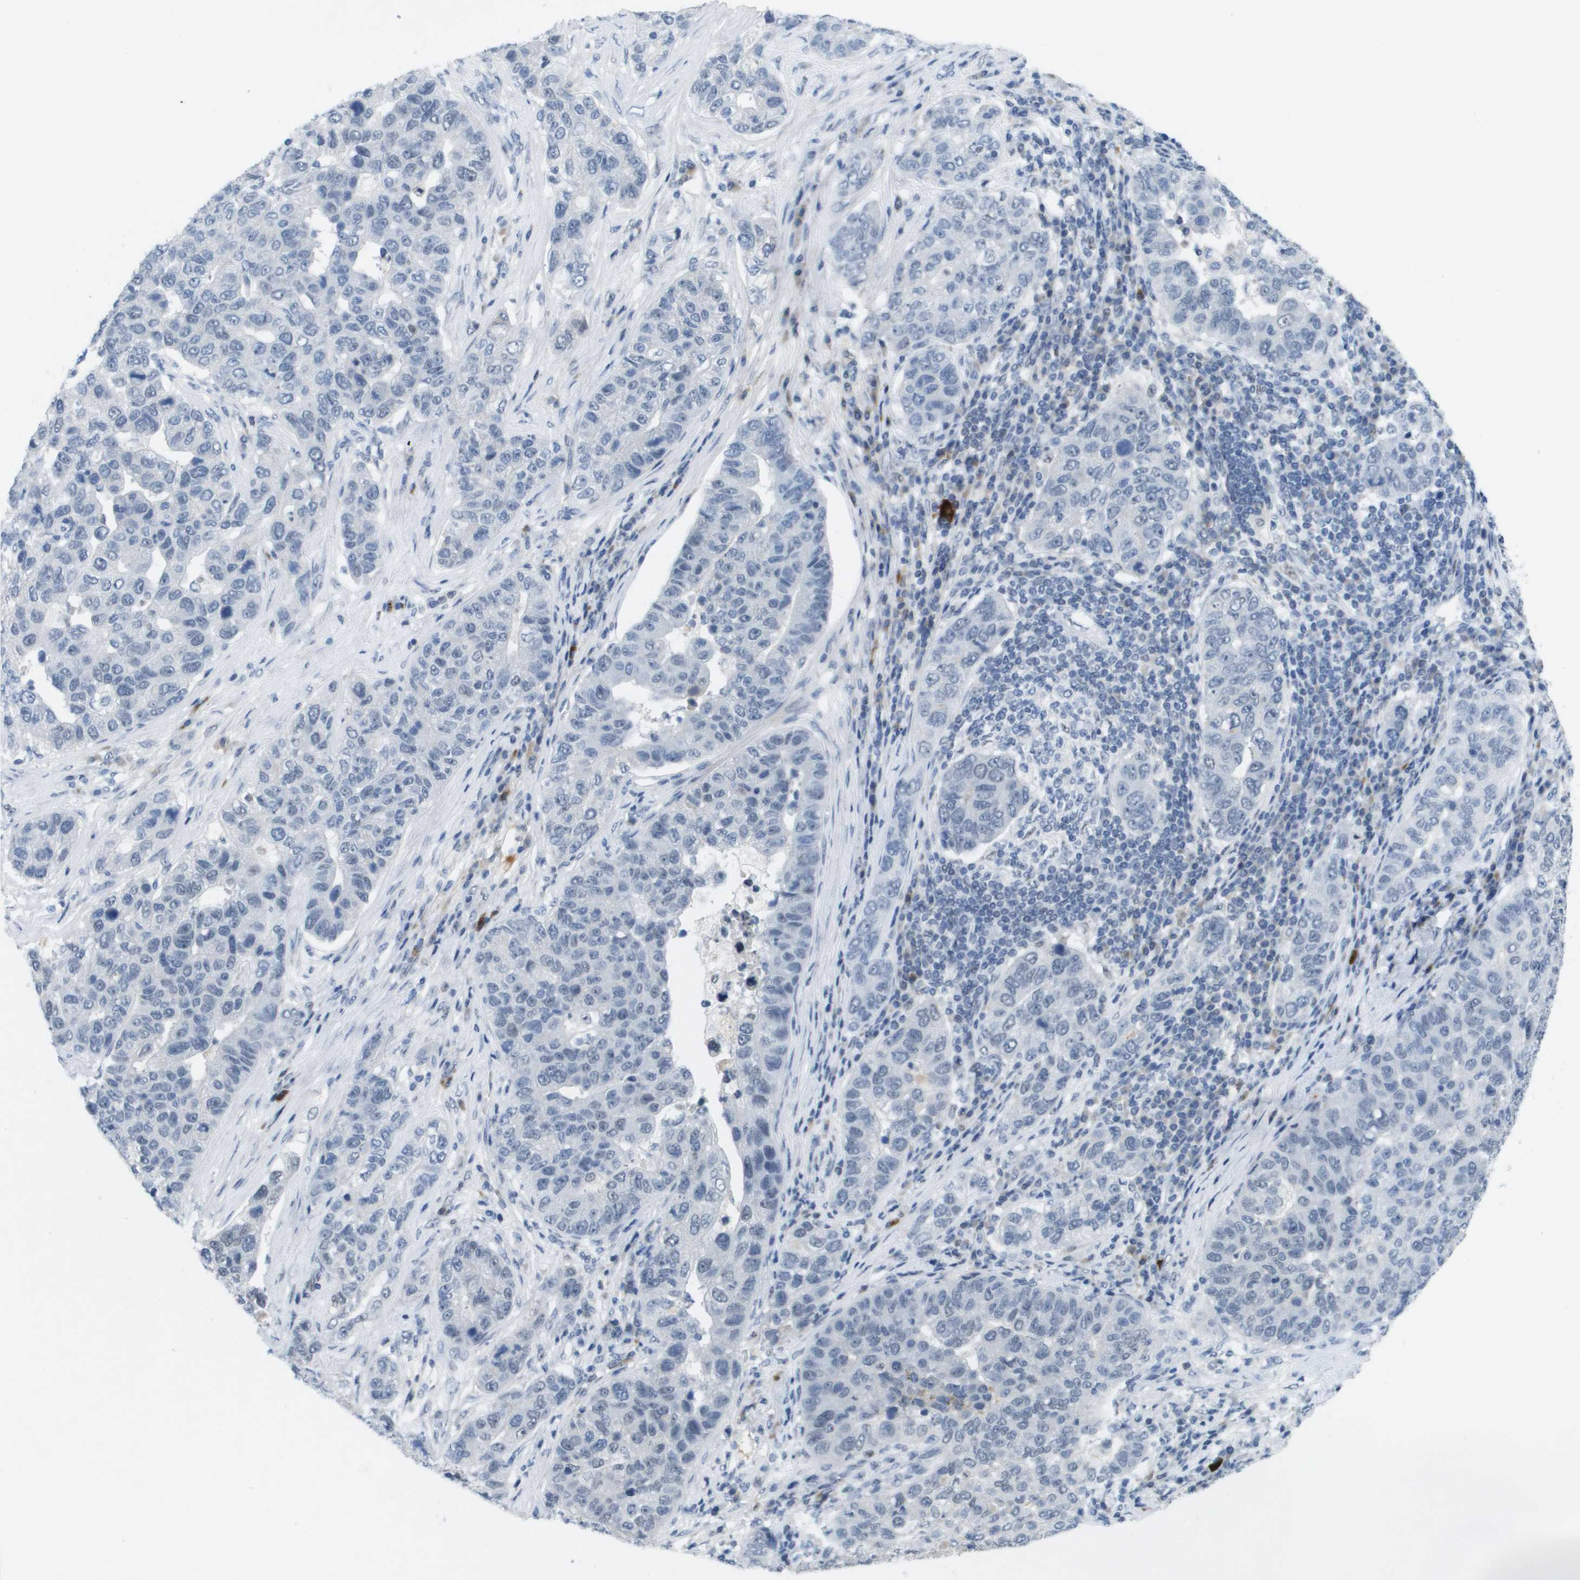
{"staining": {"intensity": "negative", "quantity": "none", "location": "none"}, "tissue": "pancreatic cancer", "cell_type": "Tumor cells", "image_type": "cancer", "snomed": [{"axis": "morphology", "description": "Adenocarcinoma, NOS"}, {"axis": "topography", "description": "Pancreas"}], "caption": "The photomicrograph demonstrates no significant staining in tumor cells of pancreatic cancer.", "gene": "TP53RK", "patient": {"sex": "female", "age": 61}}